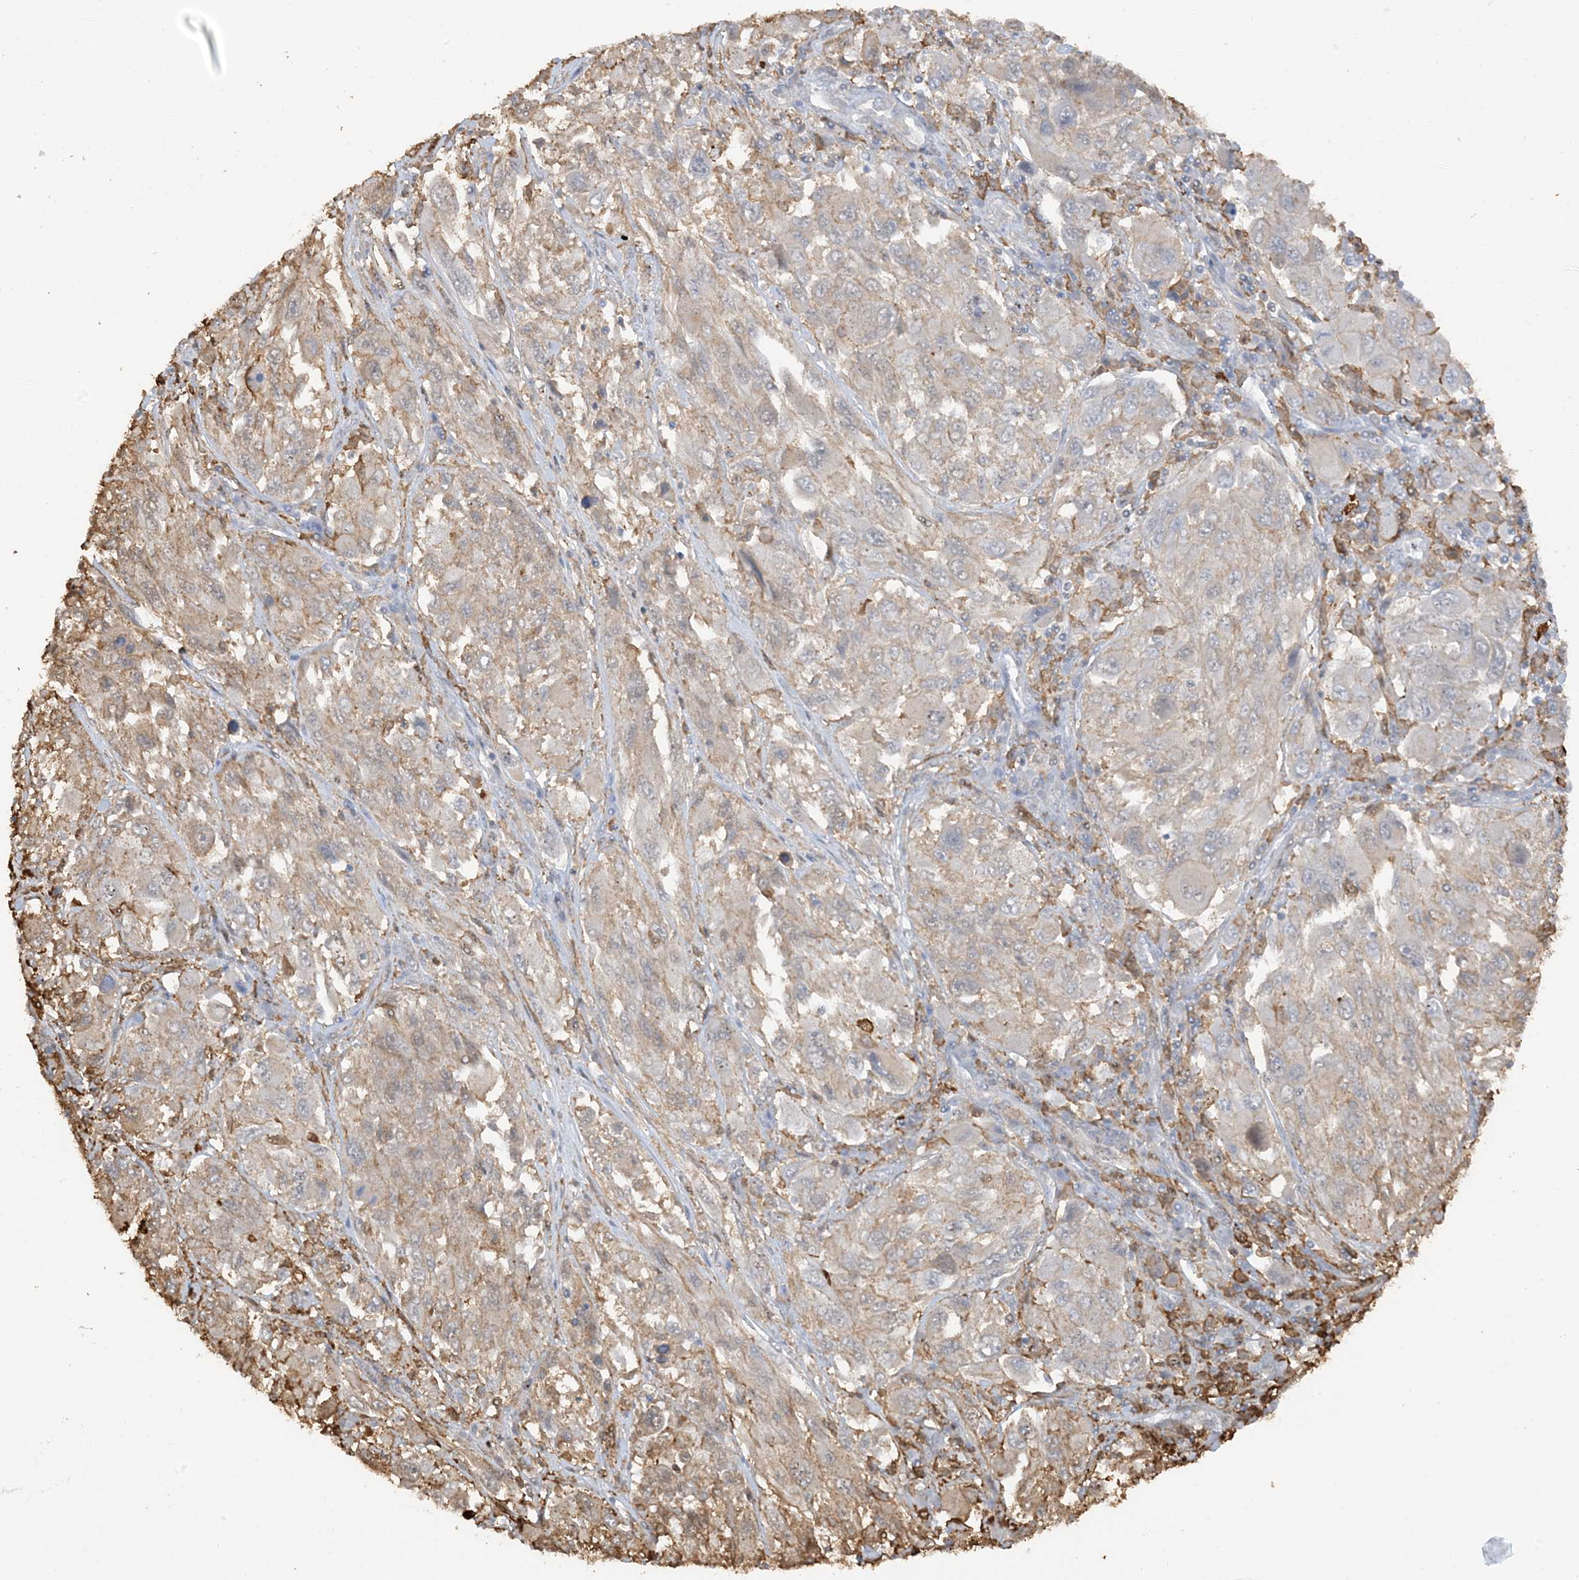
{"staining": {"intensity": "weak", "quantity": ">75%", "location": "cytoplasmic/membranous"}, "tissue": "melanoma", "cell_type": "Tumor cells", "image_type": "cancer", "snomed": [{"axis": "morphology", "description": "Malignant melanoma, NOS"}, {"axis": "topography", "description": "Skin"}], "caption": "There is low levels of weak cytoplasmic/membranous expression in tumor cells of malignant melanoma, as demonstrated by immunohistochemical staining (brown color).", "gene": "PHACTR2", "patient": {"sex": "female", "age": 91}}